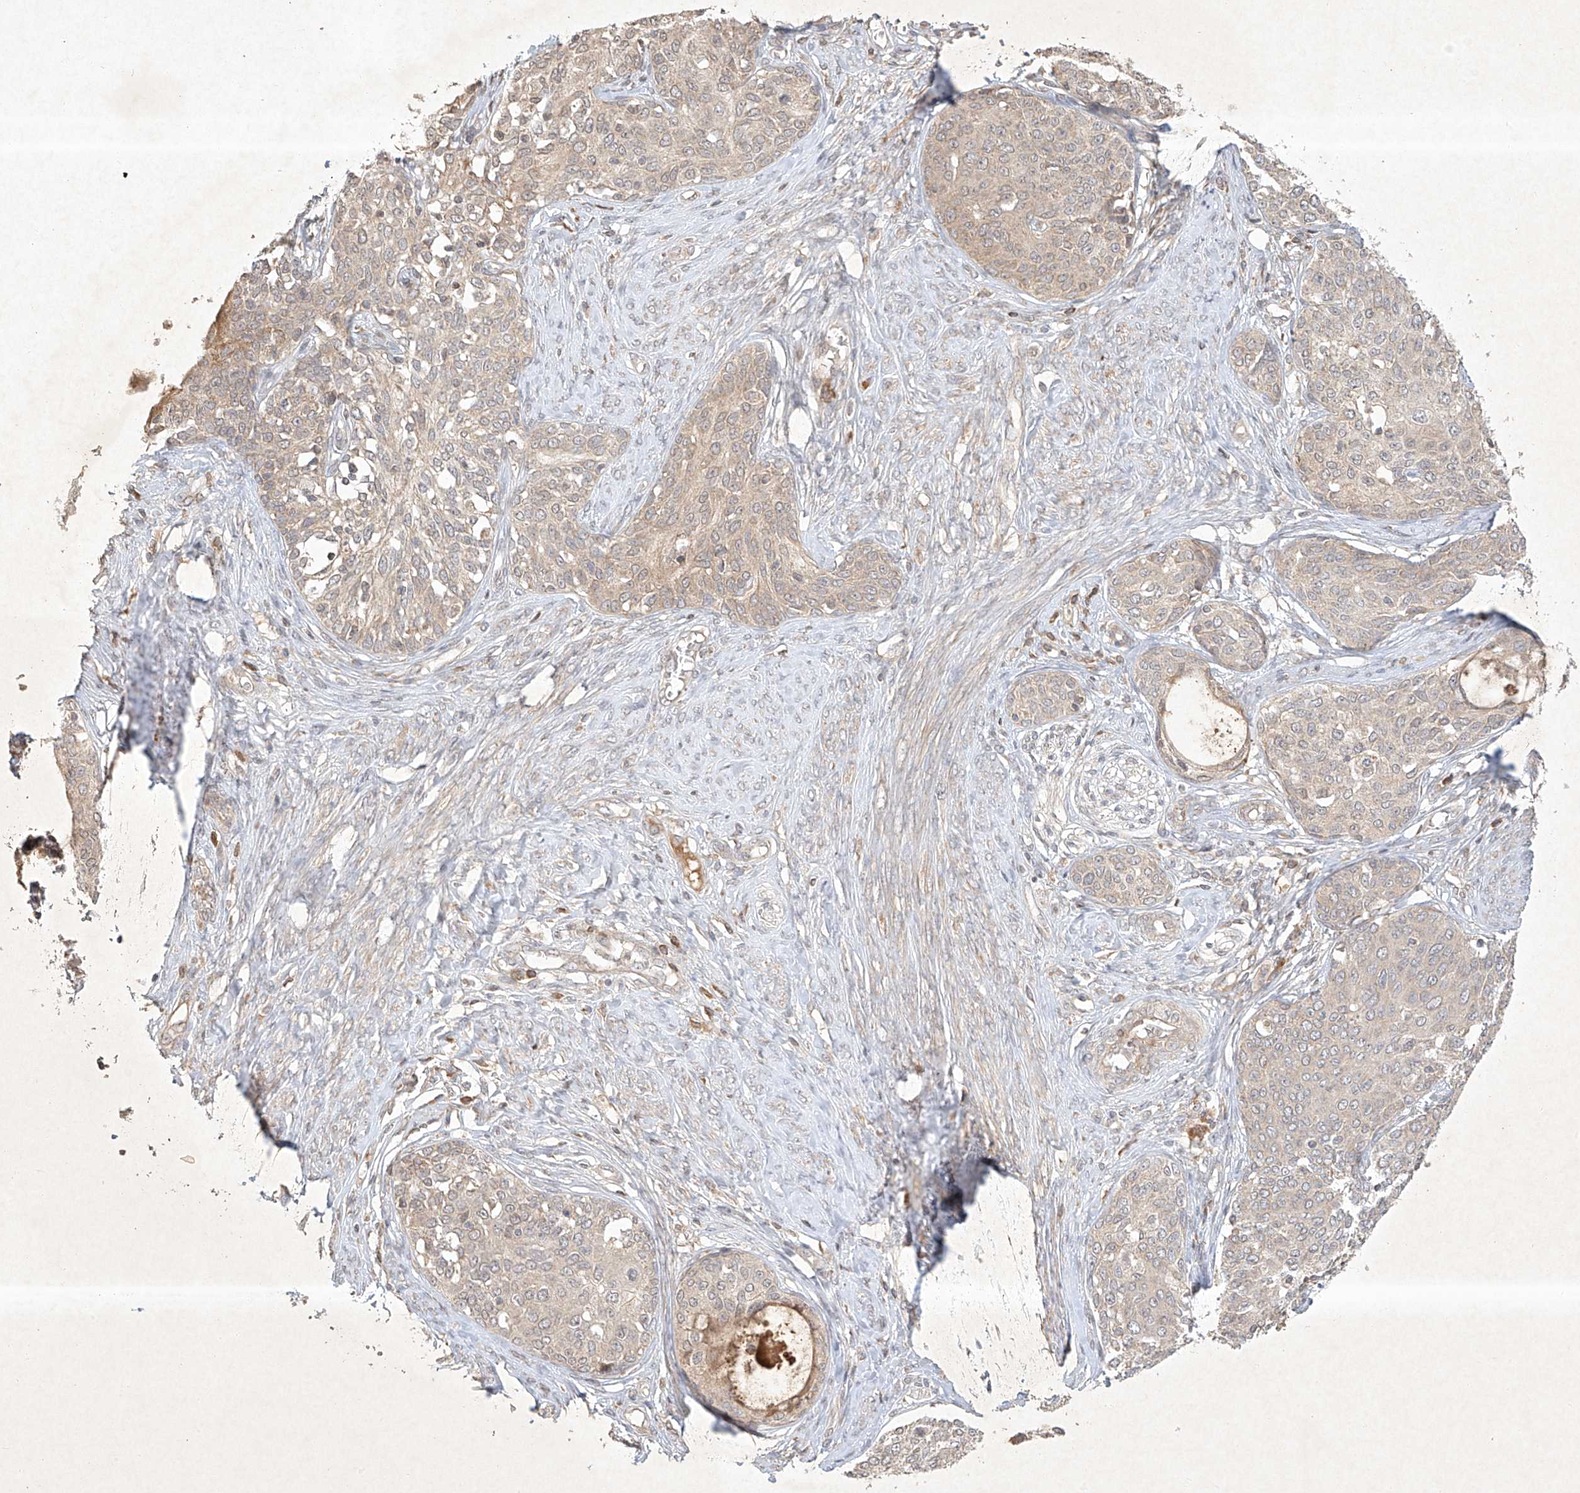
{"staining": {"intensity": "weak", "quantity": "<25%", "location": "cytoplasmic/membranous"}, "tissue": "cervical cancer", "cell_type": "Tumor cells", "image_type": "cancer", "snomed": [{"axis": "morphology", "description": "Squamous cell carcinoma, NOS"}, {"axis": "morphology", "description": "Adenocarcinoma, NOS"}, {"axis": "topography", "description": "Cervix"}], "caption": "A histopathology image of human cervical cancer (squamous cell carcinoma) is negative for staining in tumor cells.", "gene": "BTRC", "patient": {"sex": "female", "age": 52}}